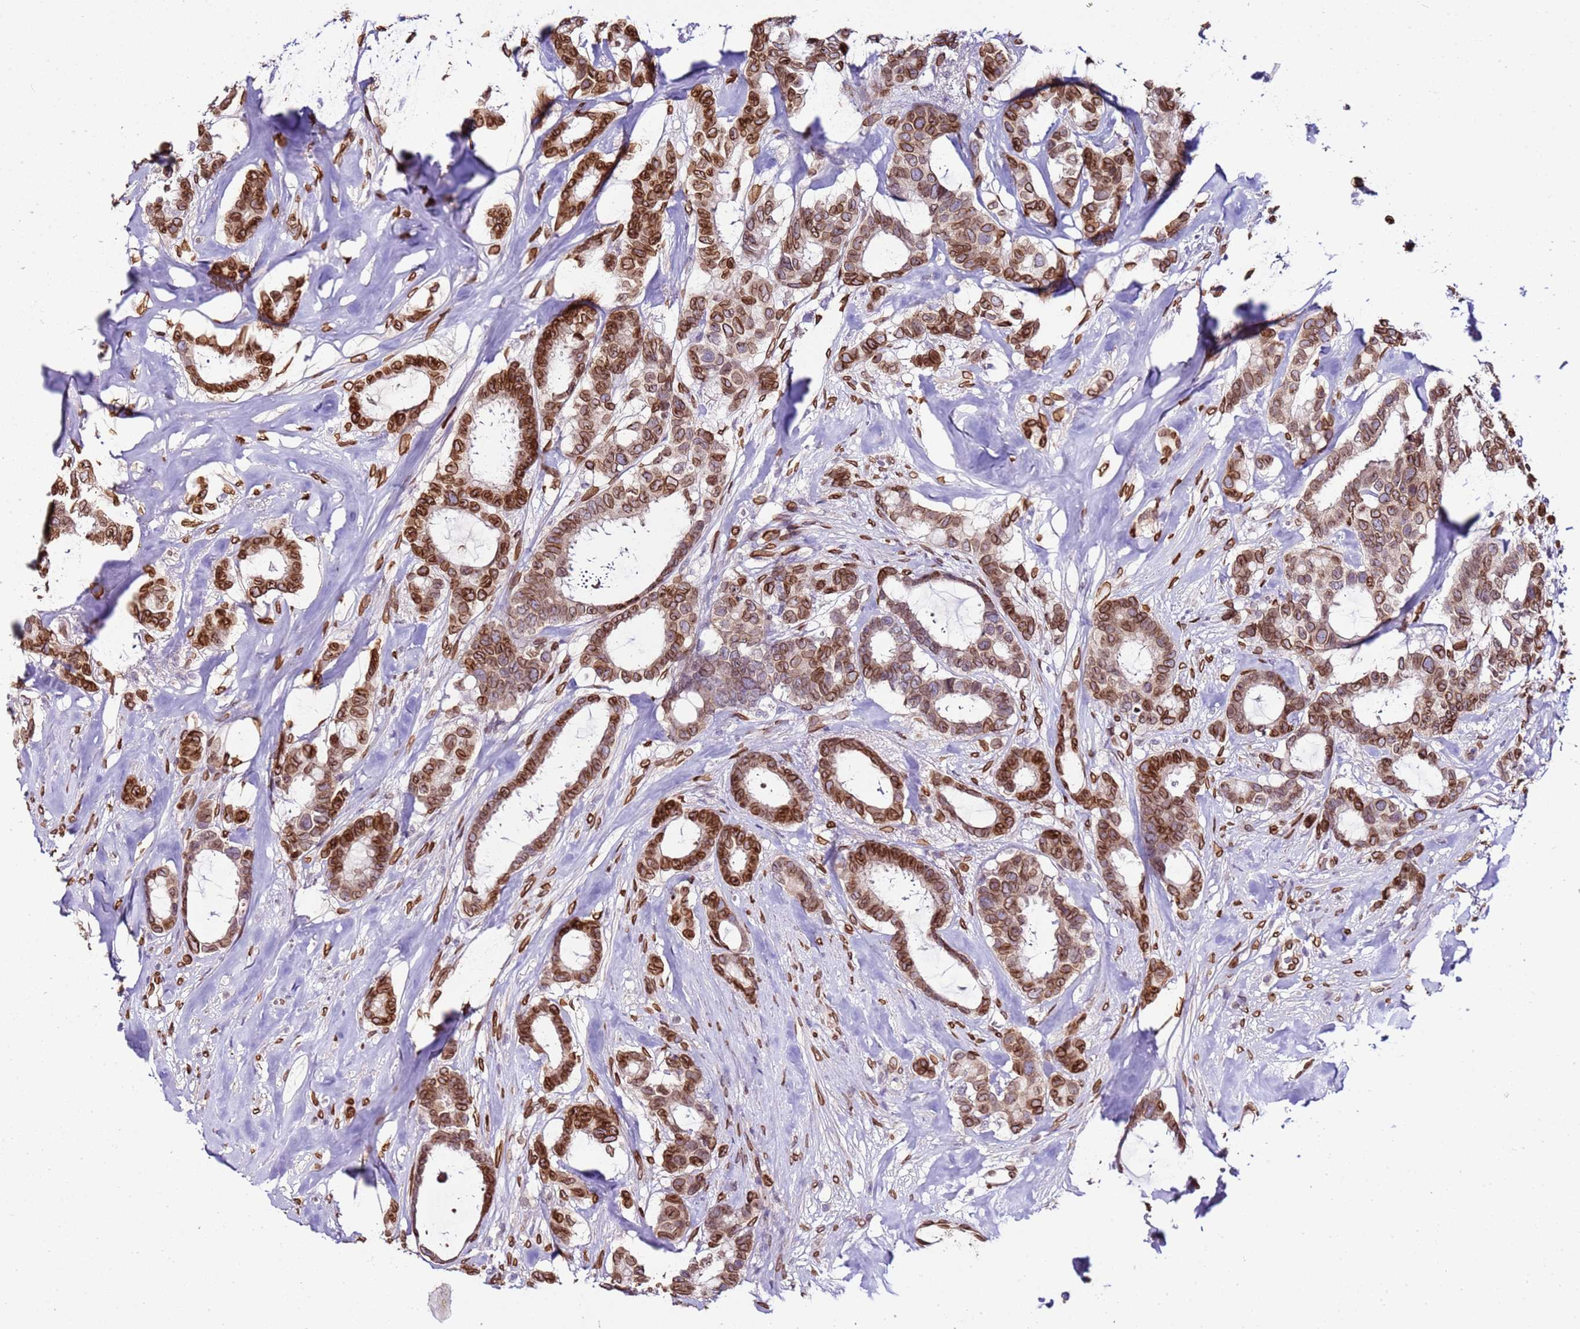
{"staining": {"intensity": "strong", "quantity": ">75%", "location": "cytoplasmic/membranous,nuclear"}, "tissue": "breast cancer", "cell_type": "Tumor cells", "image_type": "cancer", "snomed": [{"axis": "morphology", "description": "Duct carcinoma"}, {"axis": "topography", "description": "Breast"}], "caption": "About >75% of tumor cells in human breast intraductal carcinoma exhibit strong cytoplasmic/membranous and nuclear protein expression as visualized by brown immunohistochemical staining.", "gene": "TMEM47", "patient": {"sex": "female", "age": 87}}